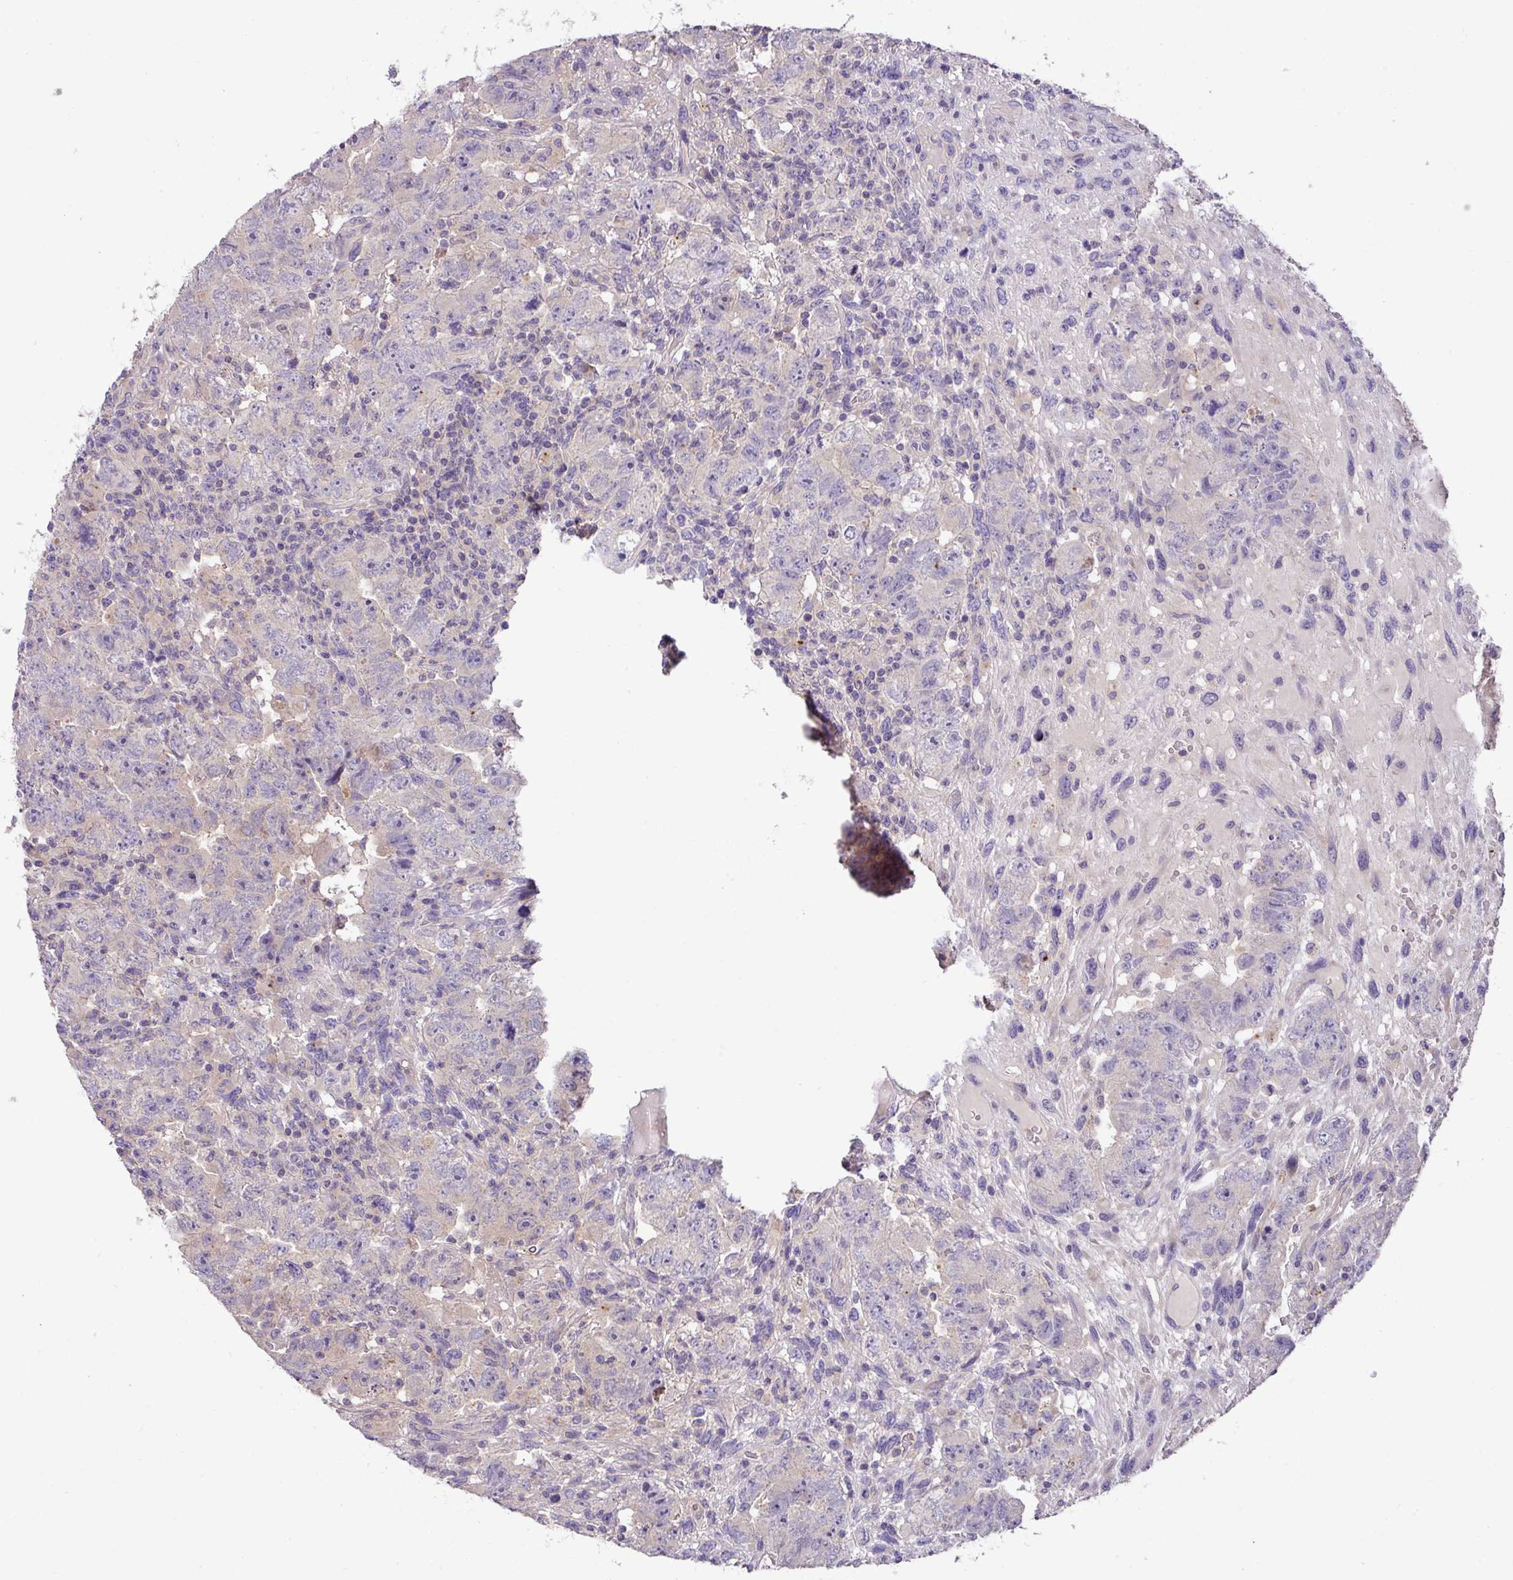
{"staining": {"intensity": "negative", "quantity": "none", "location": "none"}, "tissue": "testis cancer", "cell_type": "Tumor cells", "image_type": "cancer", "snomed": [{"axis": "morphology", "description": "Carcinoma, Embryonal, NOS"}, {"axis": "topography", "description": "Testis"}], "caption": "The micrograph shows no staining of tumor cells in testis embryonal carcinoma. (IHC, brightfield microscopy, high magnification).", "gene": "HOXC13", "patient": {"sex": "male", "age": 24}}